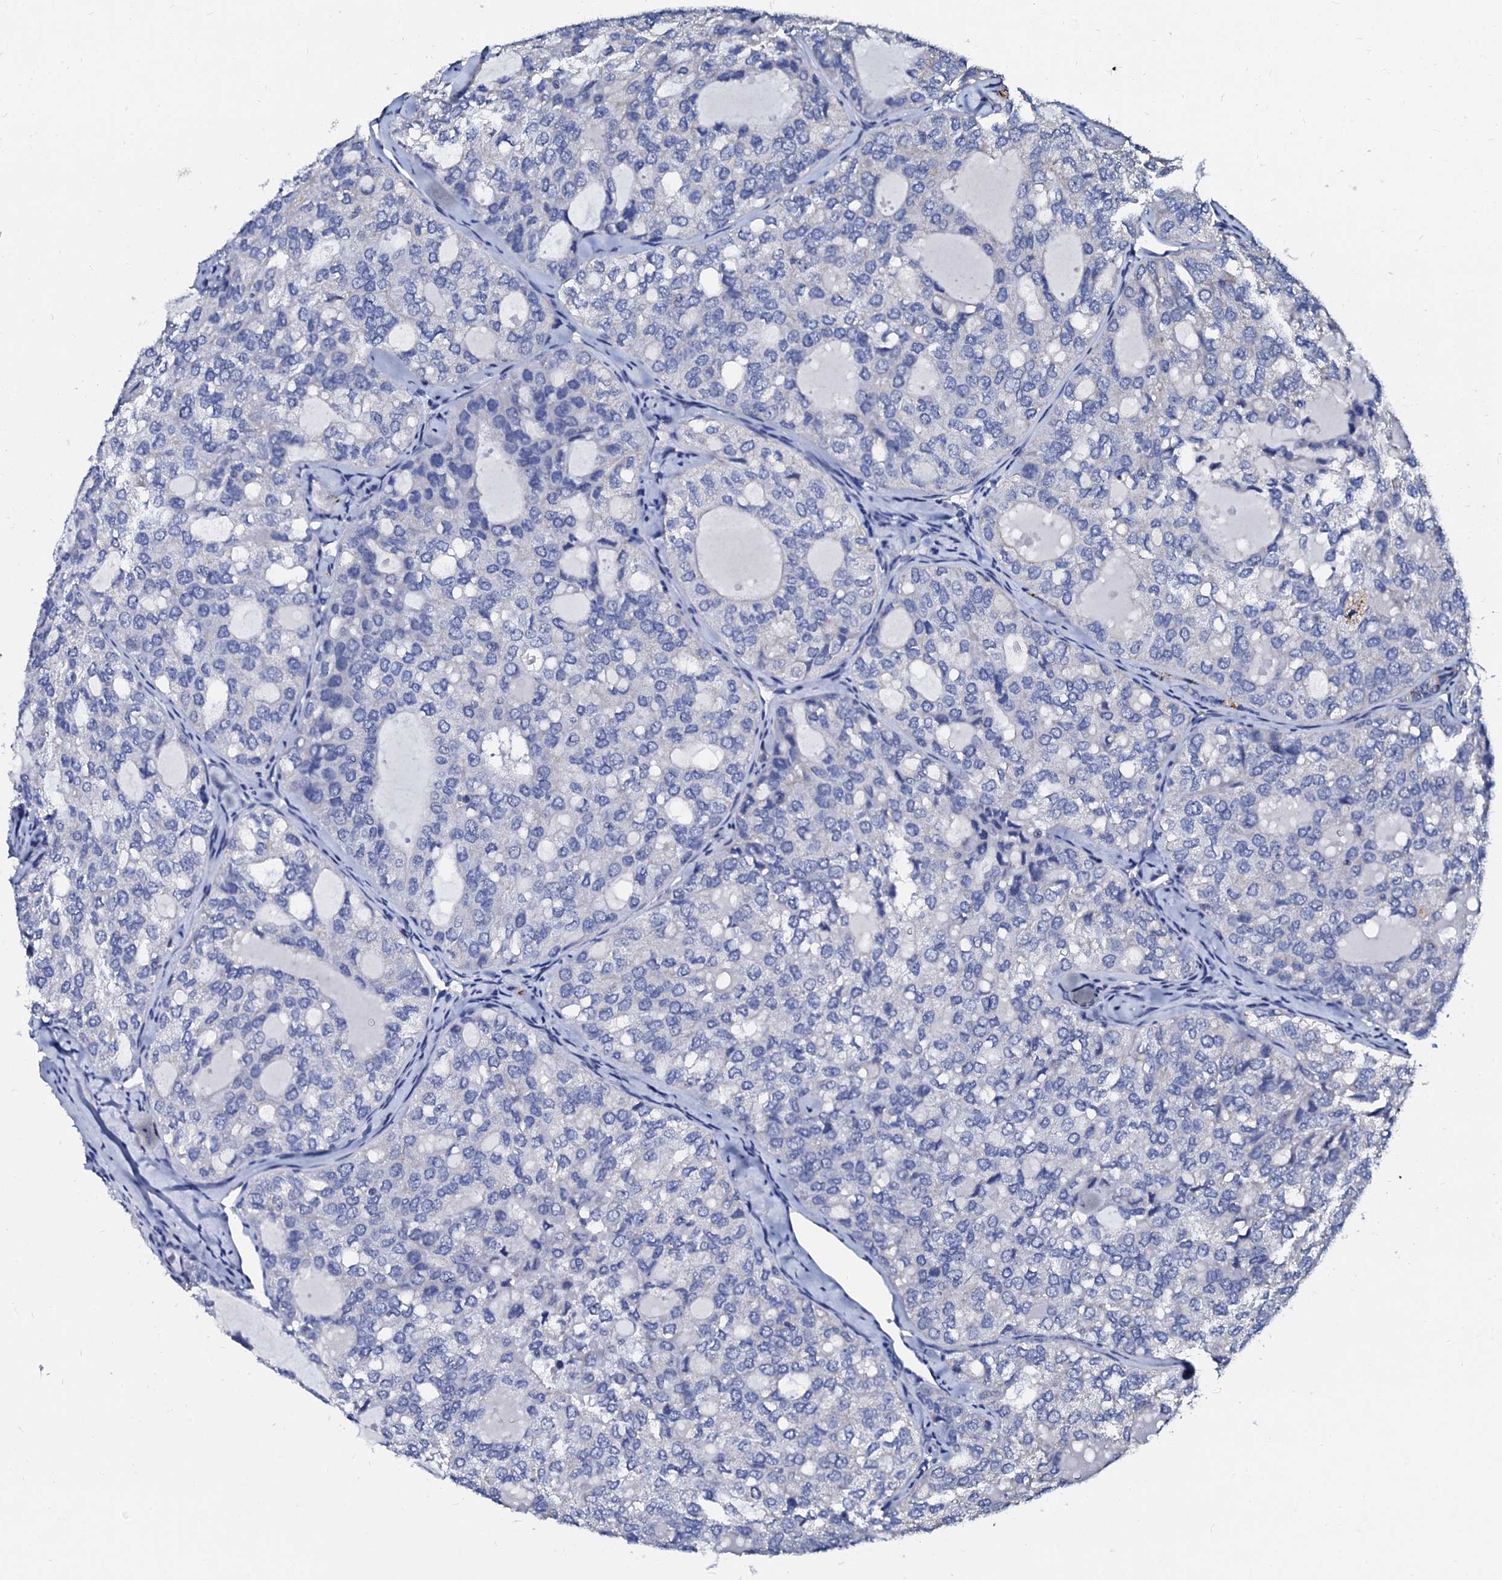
{"staining": {"intensity": "negative", "quantity": "none", "location": "none"}, "tissue": "thyroid cancer", "cell_type": "Tumor cells", "image_type": "cancer", "snomed": [{"axis": "morphology", "description": "Follicular adenoma carcinoma, NOS"}, {"axis": "topography", "description": "Thyroid gland"}], "caption": "A photomicrograph of thyroid follicular adenoma carcinoma stained for a protein shows no brown staining in tumor cells.", "gene": "SLC37A4", "patient": {"sex": "male", "age": 75}}